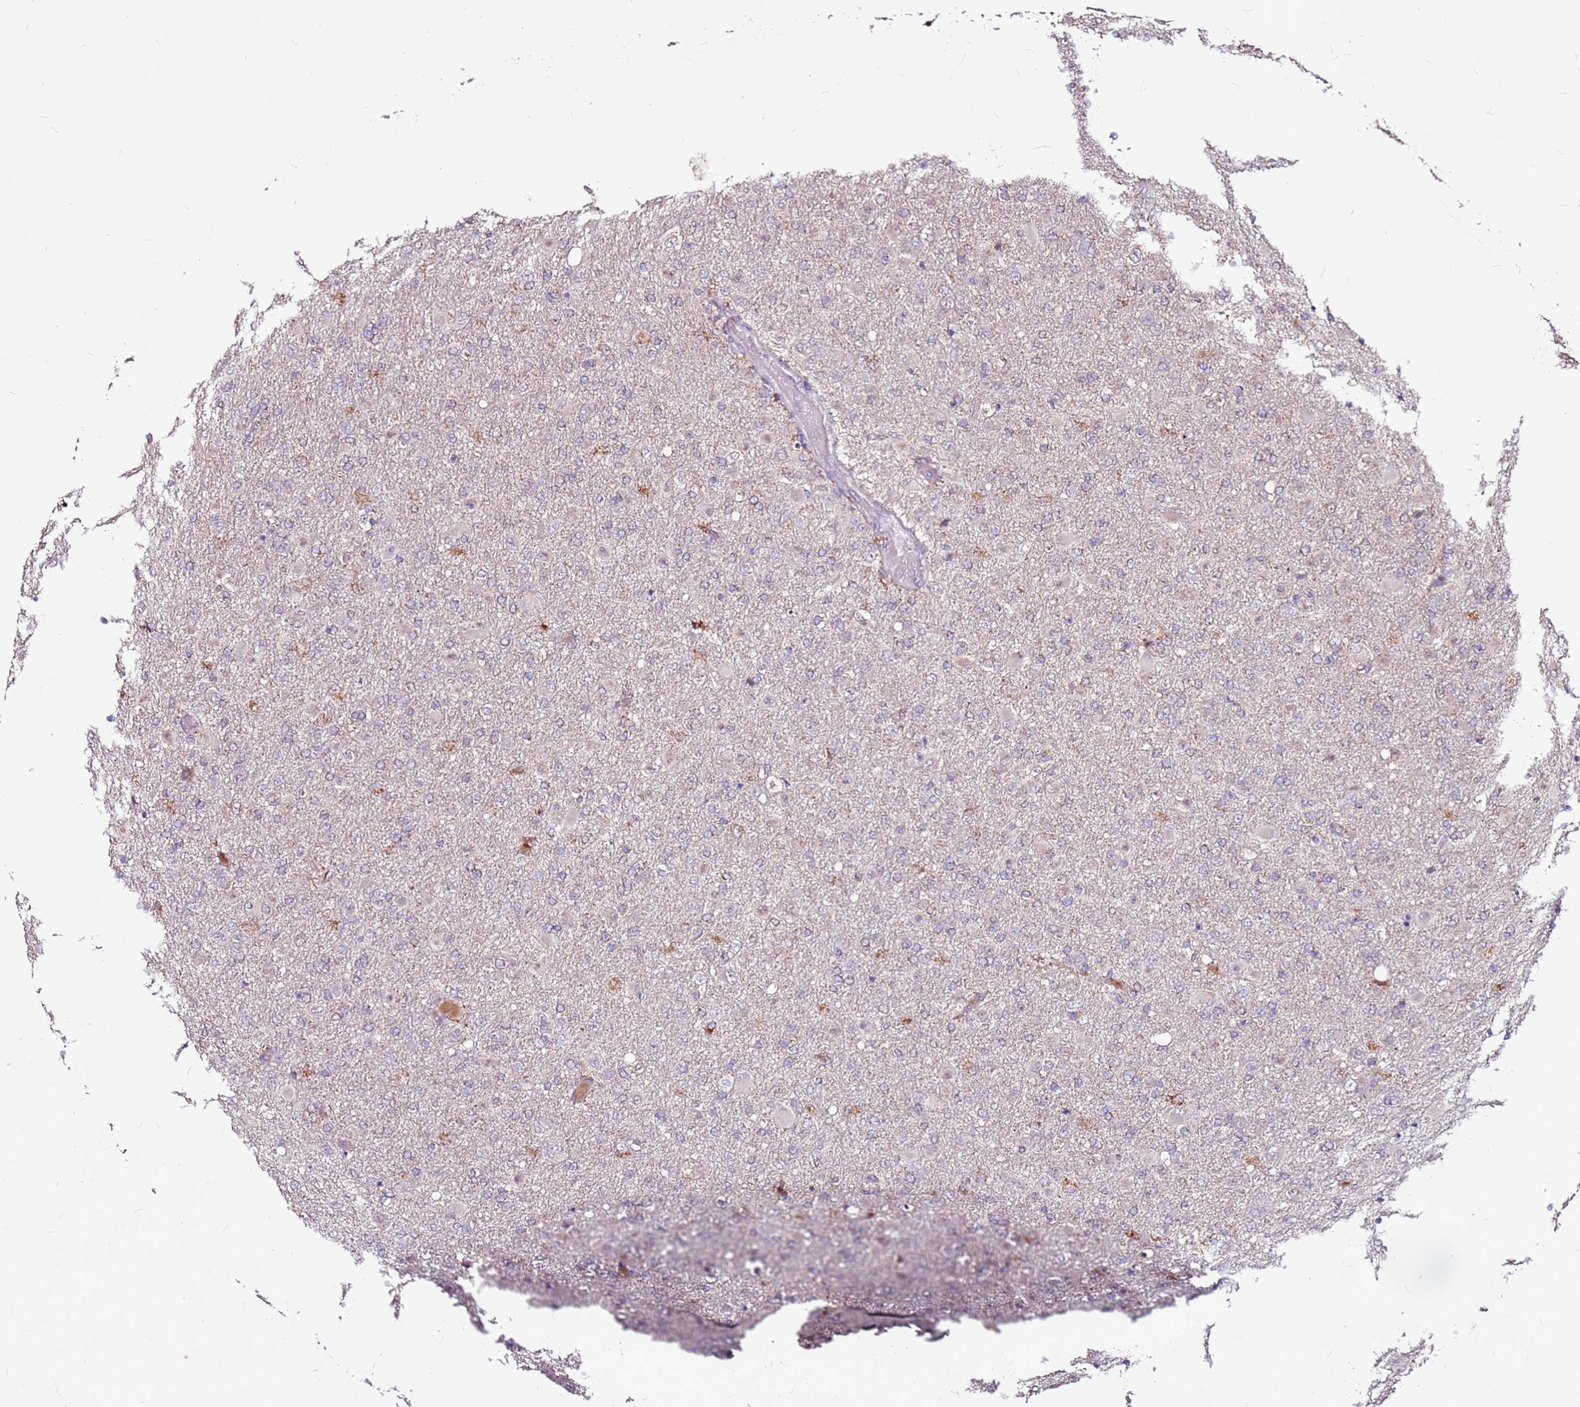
{"staining": {"intensity": "weak", "quantity": "25%-75%", "location": "cytoplasmic/membranous"}, "tissue": "glioma", "cell_type": "Tumor cells", "image_type": "cancer", "snomed": [{"axis": "morphology", "description": "Glioma, malignant, Low grade"}, {"axis": "topography", "description": "Brain"}], "caption": "Malignant glioma (low-grade) stained for a protein demonstrates weak cytoplasmic/membranous positivity in tumor cells. The protein is shown in brown color, while the nuclei are stained blue.", "gene": "DCDC2C", "patient": {"sex": "male", "age": 65}}